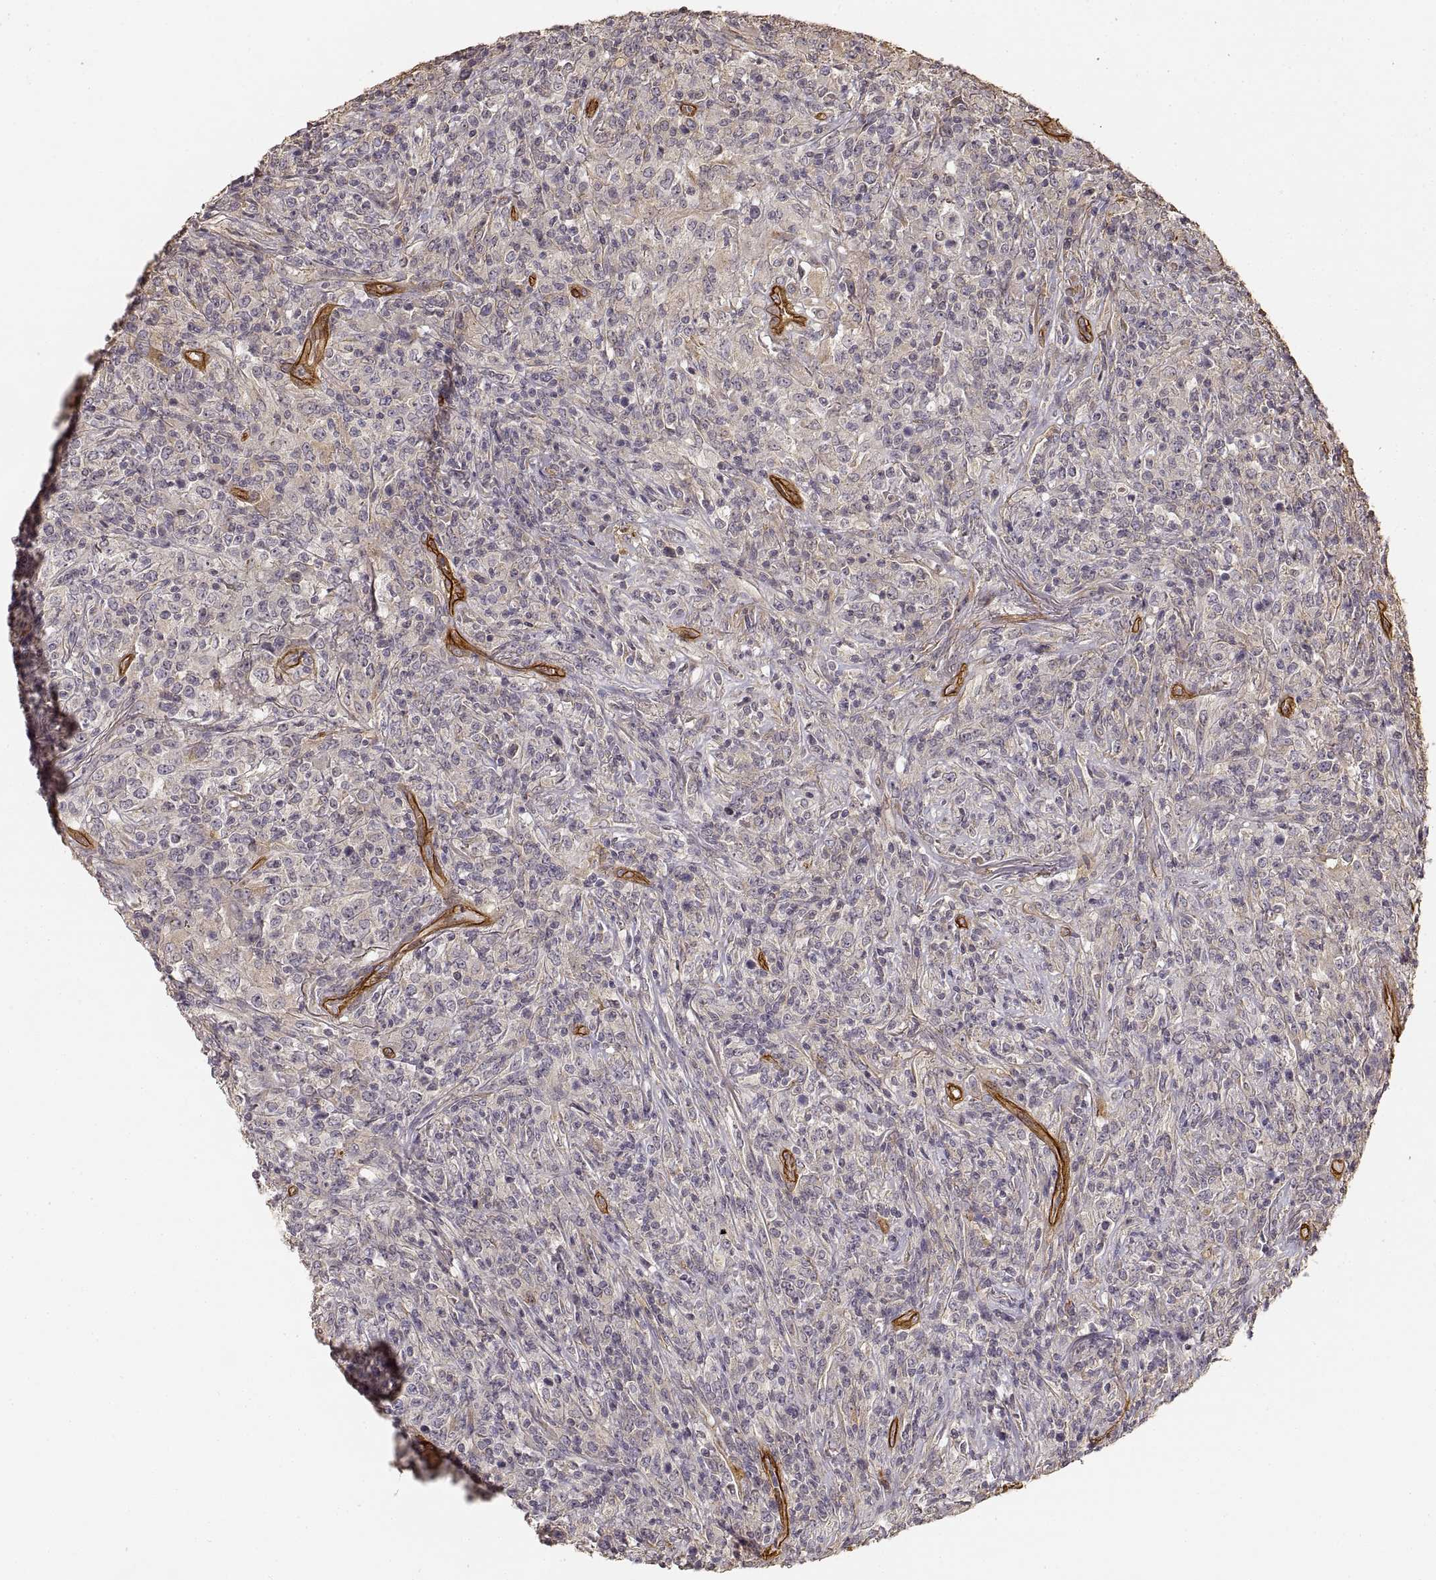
{"staining": {"intensity": "negative", "quantity": "none", "location": "none"}, "tissue": "lymphoma", "cell_type": "Tumor cells", "image_type": "cancer", "snomed": [{"axis": "morphology", "description": "Malignant lymphoma, non-Hodgkin's type, High grade"}, {"axis": "topography", "description": "Lung"}], "caption": "This histopathology image is of malignant lymphoma, non-Hodgkin's type (high-grade) stained with immunohistochemistry to label a protein in brown with the nuclei are counter-stained blue. There is no positivity in tumor cells.", "gene": "LAMA4", "patient": {"sex": "male", "age": 79}}